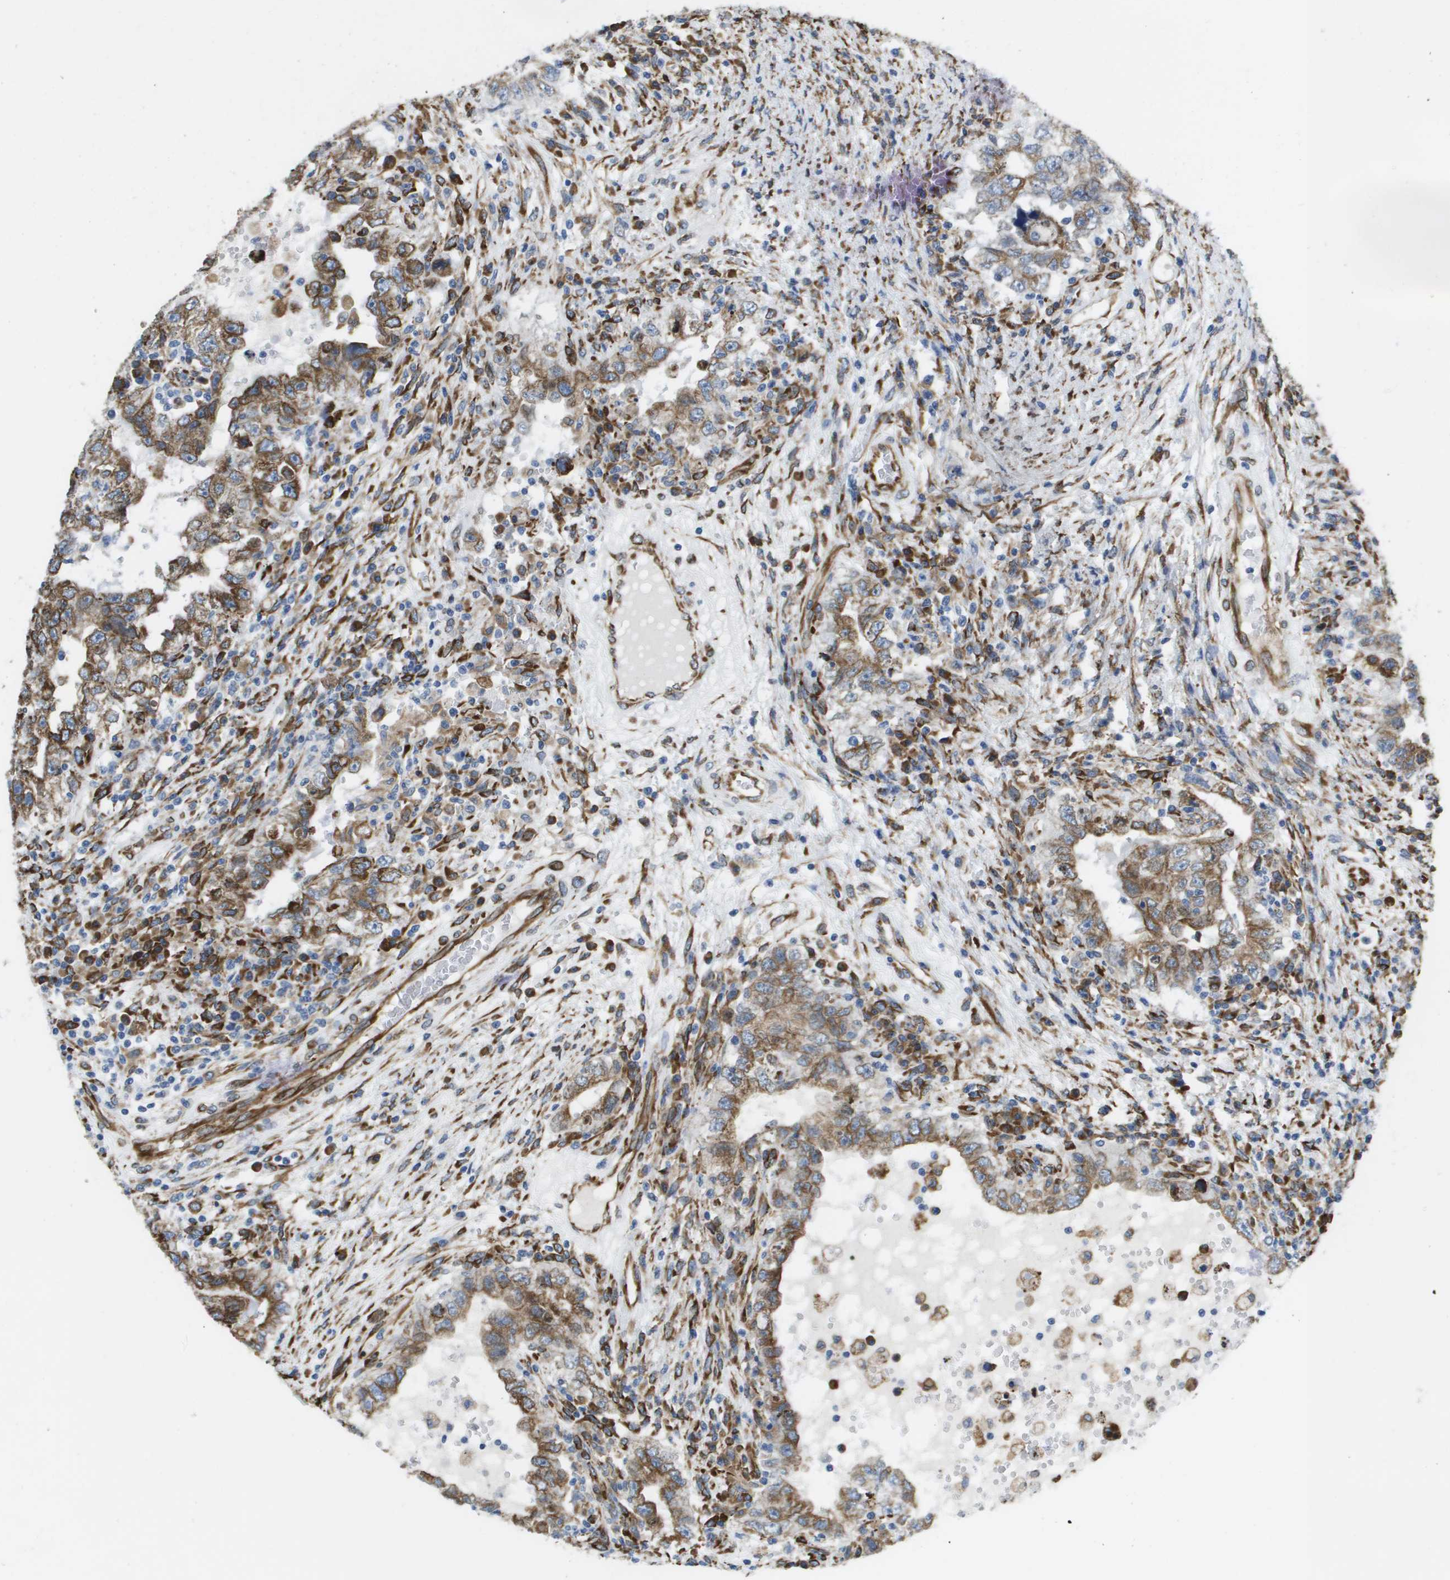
{"staining": {"intensity": "moderate", "quantity": ">75%", "location": "cytoplasmic/membranous"}, "tissue": "testis cancer", "cell_type": "Tumor cells", "image_type": "cancer", "snomed": [{"axis": "morphology", "description": "Carcinoma, Embryonal, NOS"}, {"axis": "topography", "description": "Testis"}], "caption": "Immunohistochemical staining of human testis embryonal carcinoma reveals medium levels of moderate cytoplasmic/membranous protein expression in approximately >75% of tumor cells.", "gene": "ST3GAL2", "patient": {"sex": "male", "age": 26}}